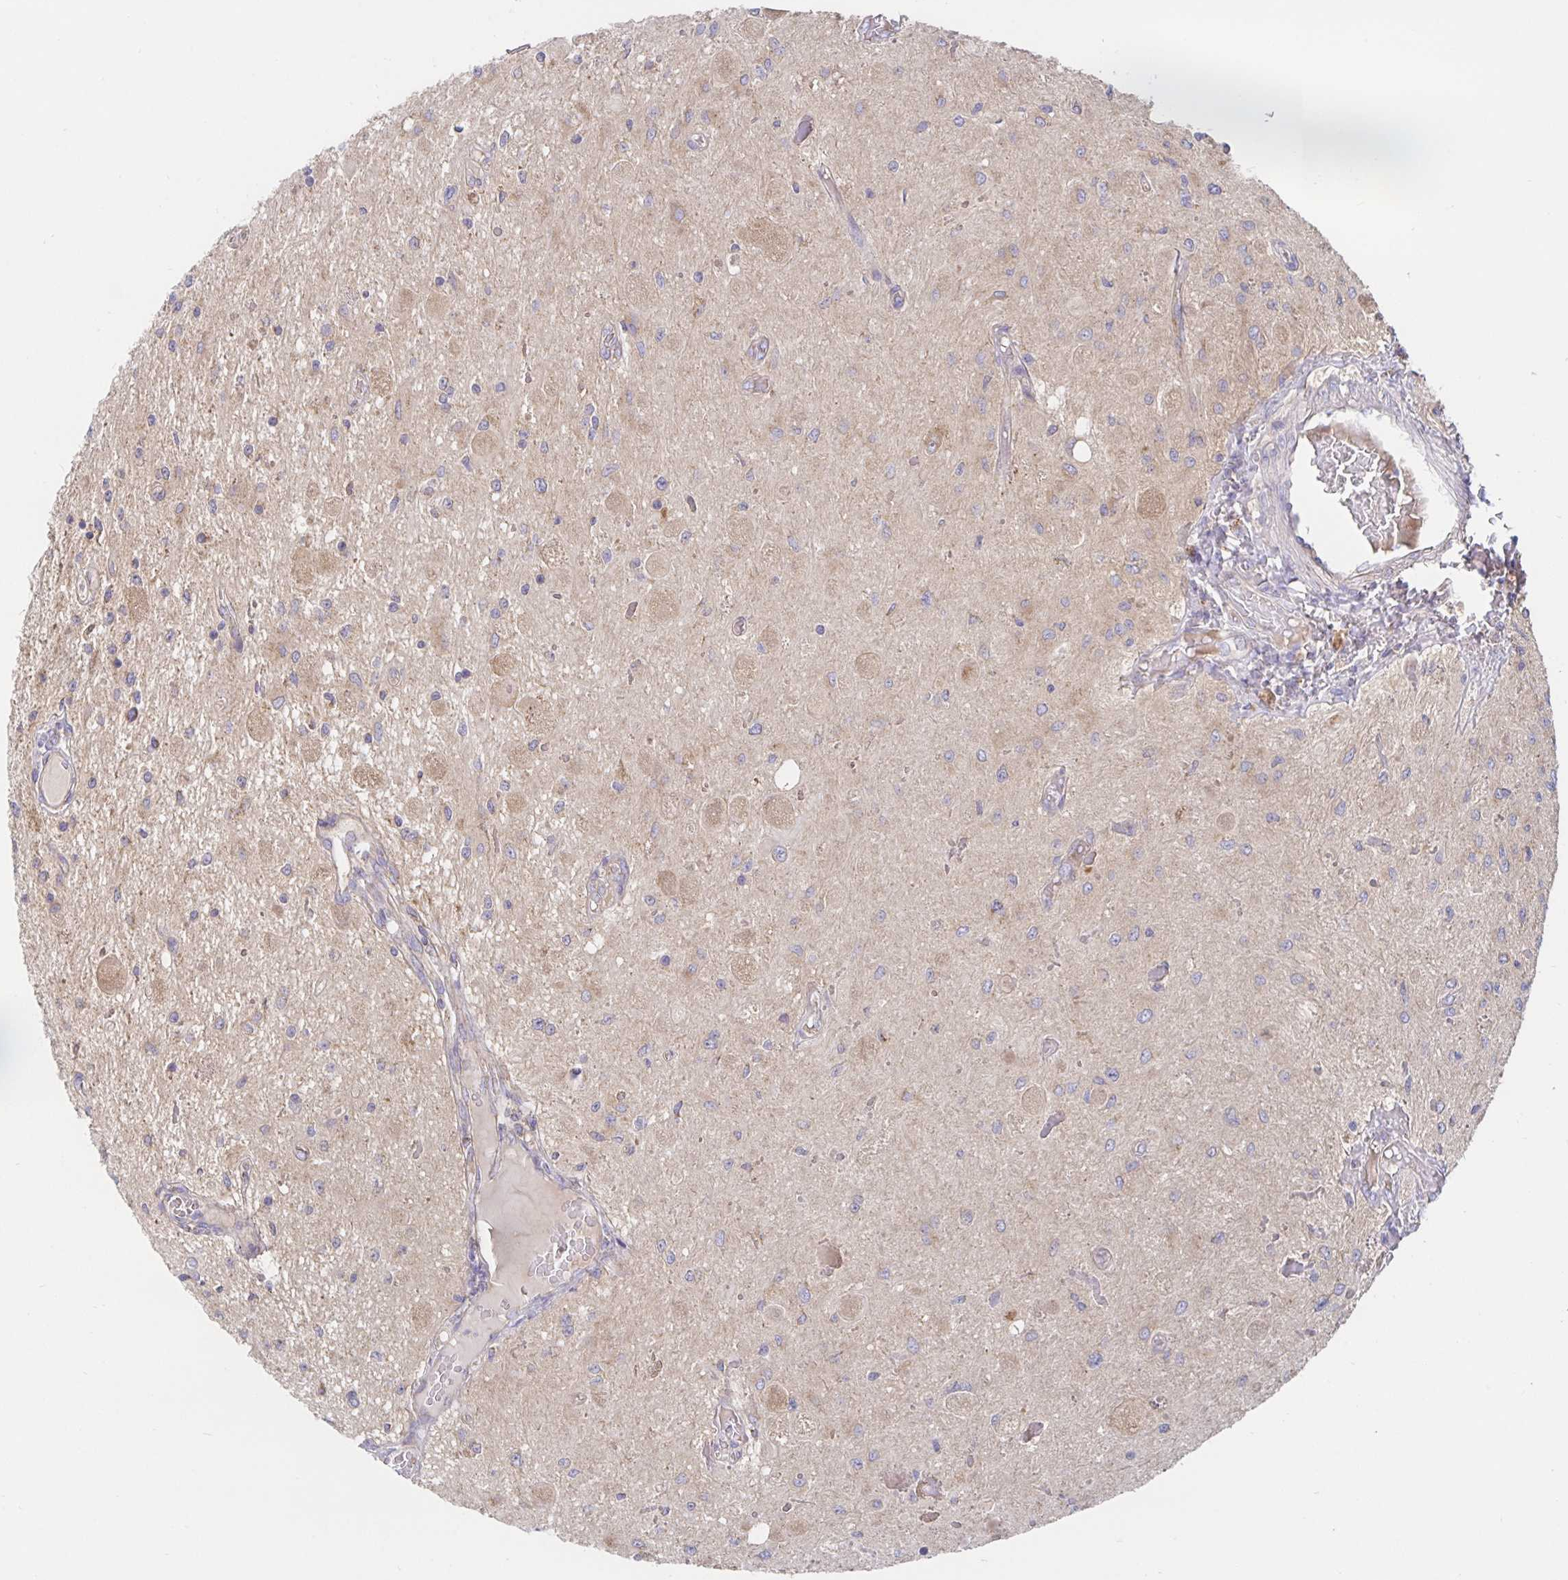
{"staining": {"intensity": "weak", "quantity": "25%-75%", "location": "cytoplasmic/membranous"}, "tissue": "glioma", "cell_type": "Tumor cells", "image_type": "cancer", "snomed": [{"axis": "morphology", "description": "Glioma, malignant, Low grade"}, {"axis": "topography", "description": "Cerebellum"}], "caption": "A histopathology image showing weak cytoplasmic/membranous positivity in approximately 25%-75% of tumor cells in glioma, as visualized by brown immunohistochemical staining.", "gene": "PRDX3", "patient": {"sex": "female", "age": 14}}